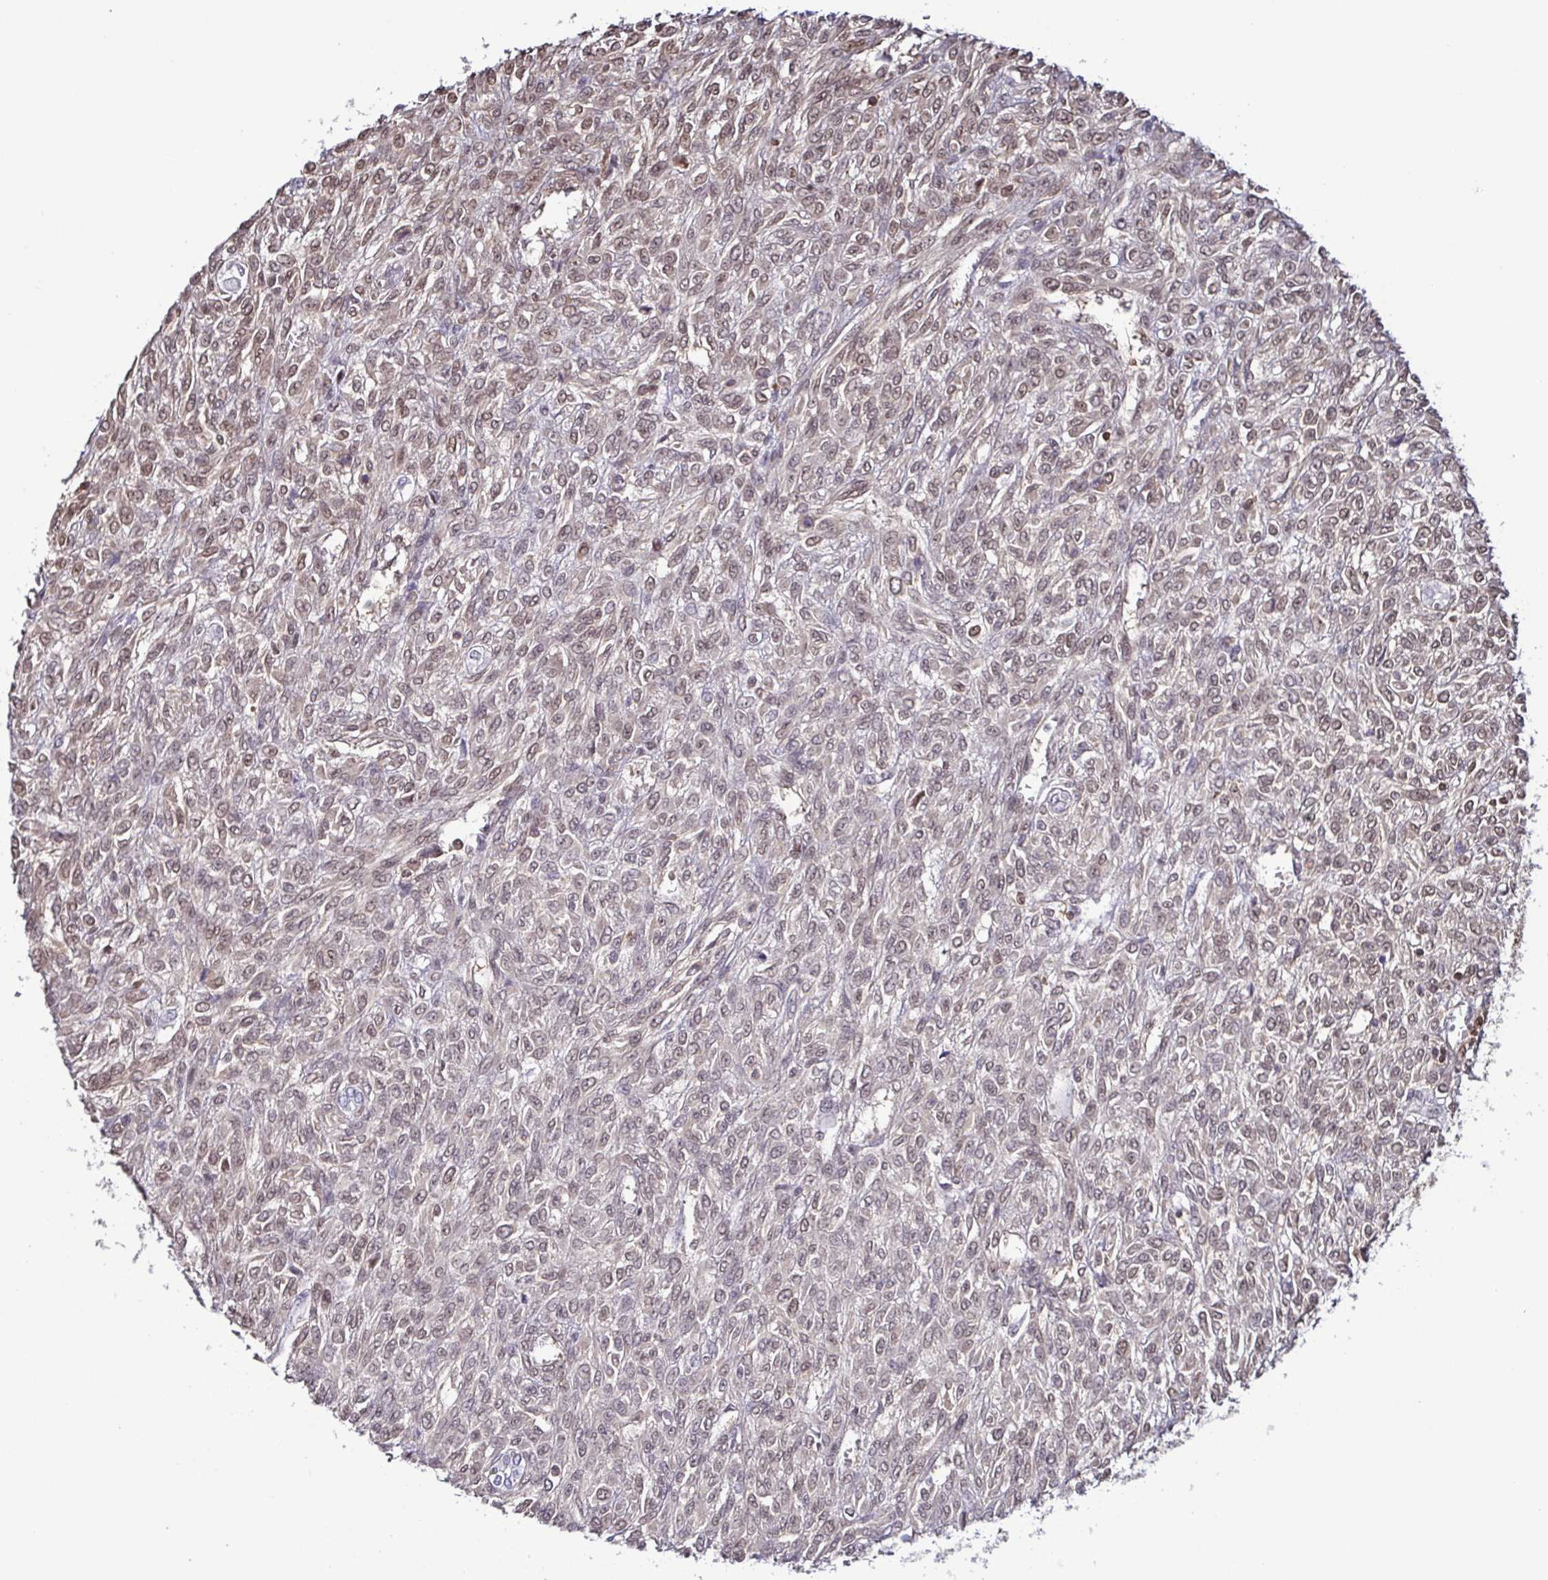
{"staining": {"intensity": "weak", "quantity": "25%-75%", "location": "nuclear"}, "tissue": "renal cancer", "cell_type": "Tumor cells", "image_type": "cancer", "snomed": [{"axis": "morphology", "description": "Adenocarcinoma, NOS"}, {"axis": "topography", "description": "Kidney"}], "caption": "A brown stain shows weak nuclear expression of a protein in renal cancer tumor cells.", "gene": "PSMB9", "patient": {"sex": "male", "age": 58}}